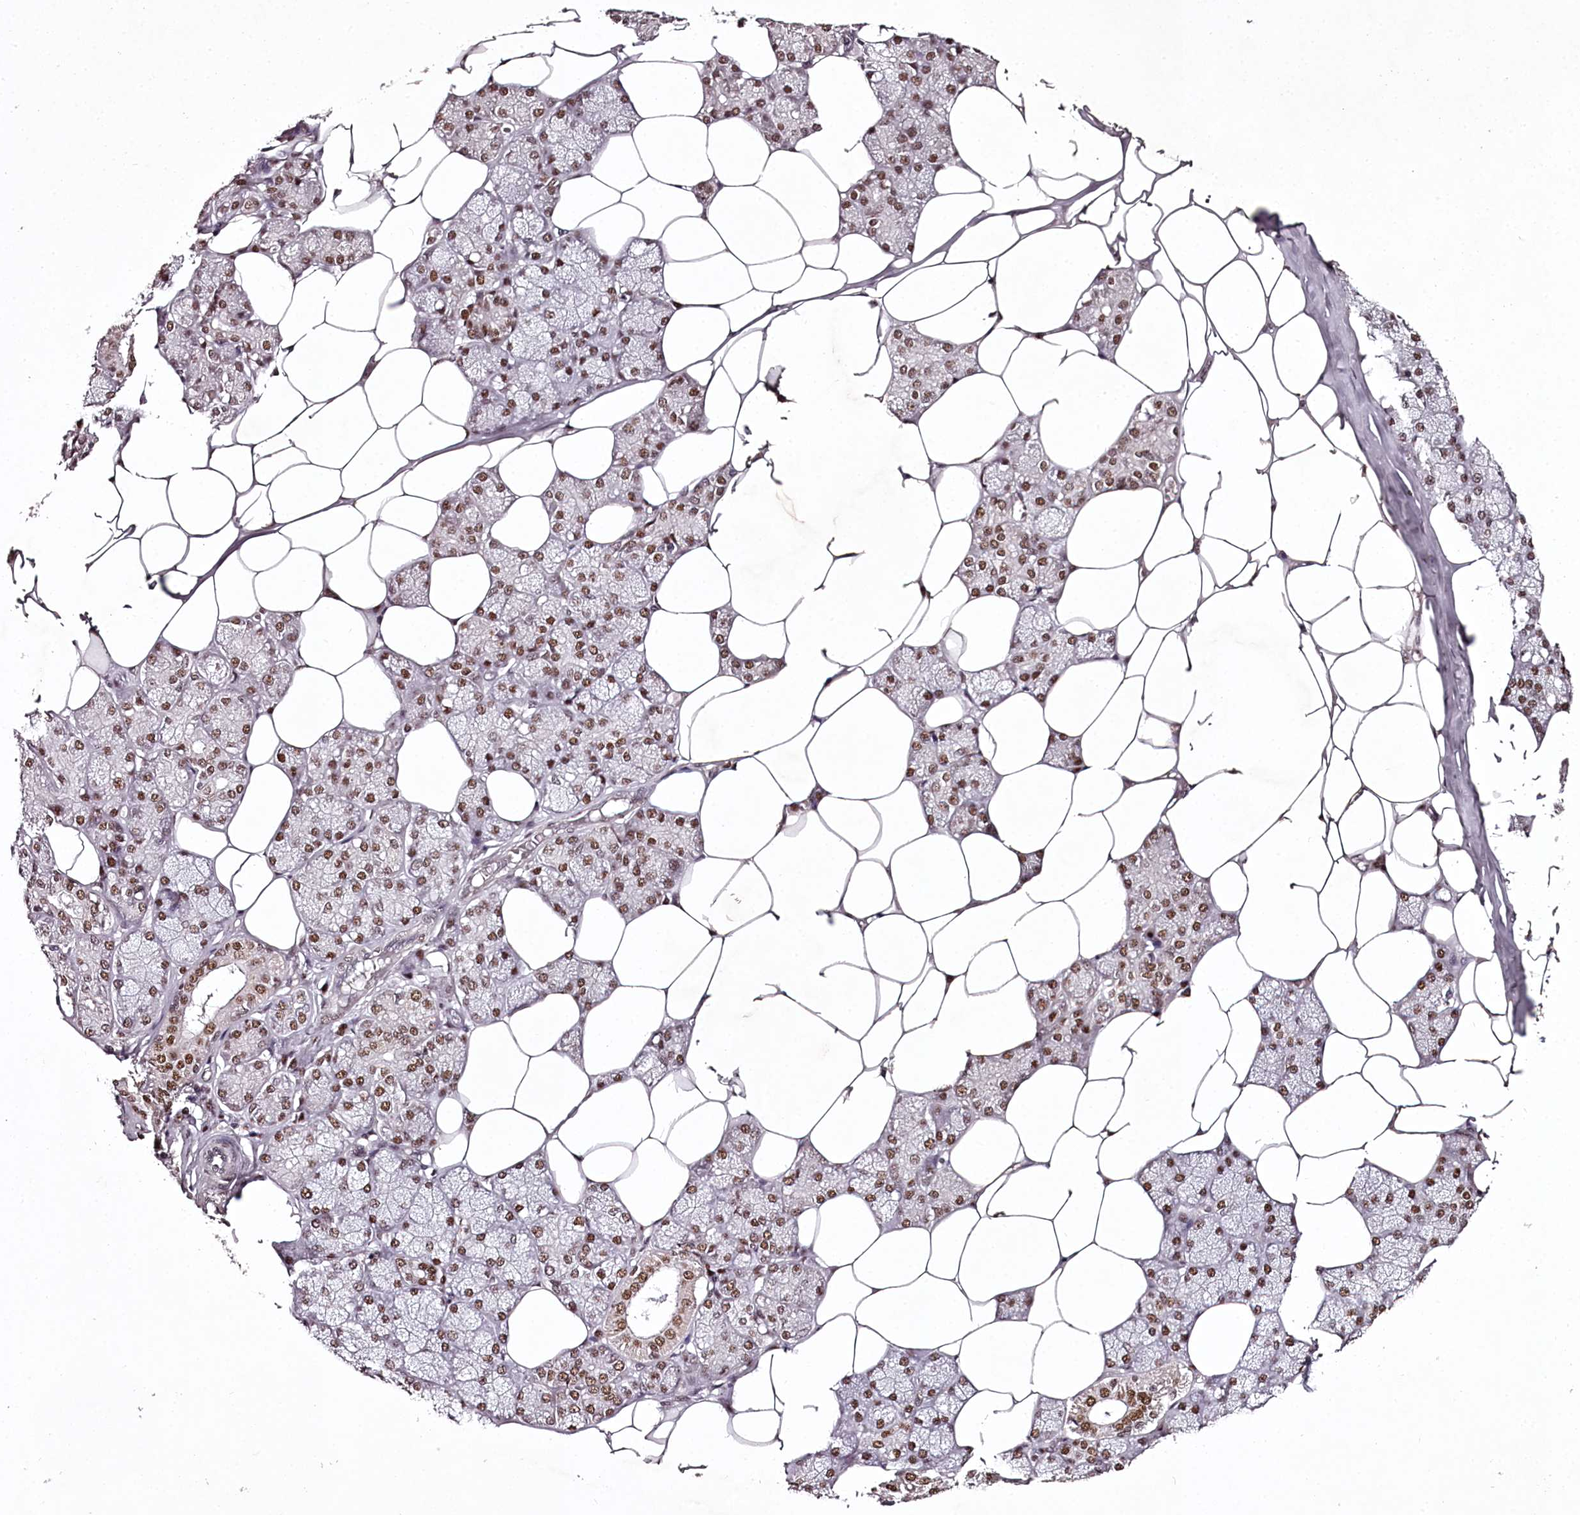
{"staining": {"intensity": "strong", "quantity": ">75%", "location": "nuclear"}, "tissue": "salivary gland", "cell_type": "Glandular cells", "image_type": "normal", "snomed": [{"axis": "morphology", "description": "Normal tissue, NOS"}, {"axis": "topography", "description": "Salivary gland"}], "caption": "Protein expression analysis of normal salivary gland exhibits strong nuclear positivity in about >75% of glandular cells.", "gene": "PSPC1", "patient": {"sex": "male", "age": 62}}